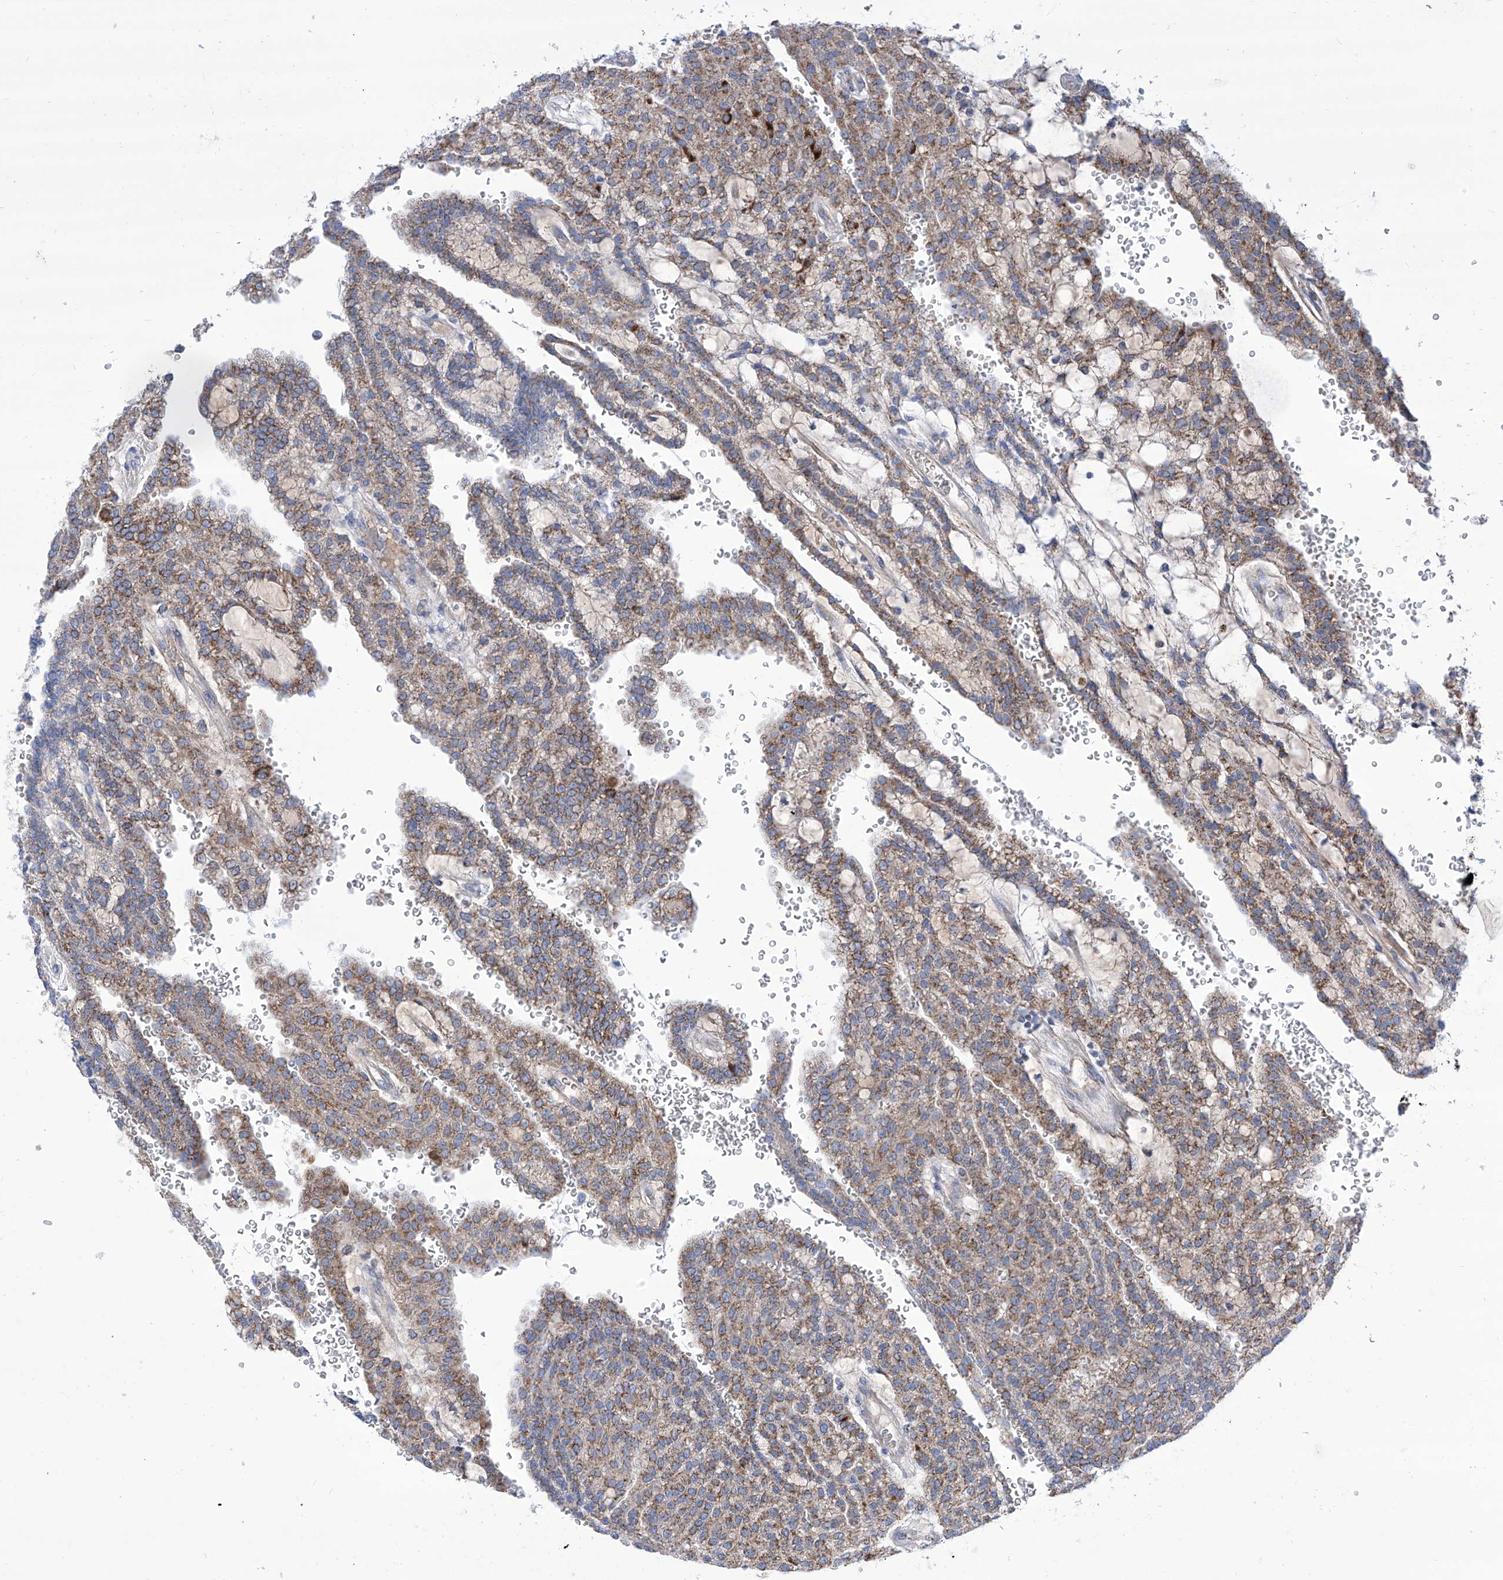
{"staining": {"intensity": "moderate", "quantity": ">75%", "location": "cytoplasmic/membranous"}, "tissue": "renal cancer", "cell_type": "Tumor cells", "image_type": "cancer", "snomed": [{"axis": "morphology", "description": "Adenocarcinoma, NOS"}, {"axis": "topography", "description": "Kidney"}], "caption": "Approximately >75% of tumor cells in renal adenocarcinoma exhibit moderate cytoplasmic/membranous protein staining as visualized by brown immunohistochemical staining.", "gene": "SRBD1", "patient": {"sex": "male", "age": 63}}